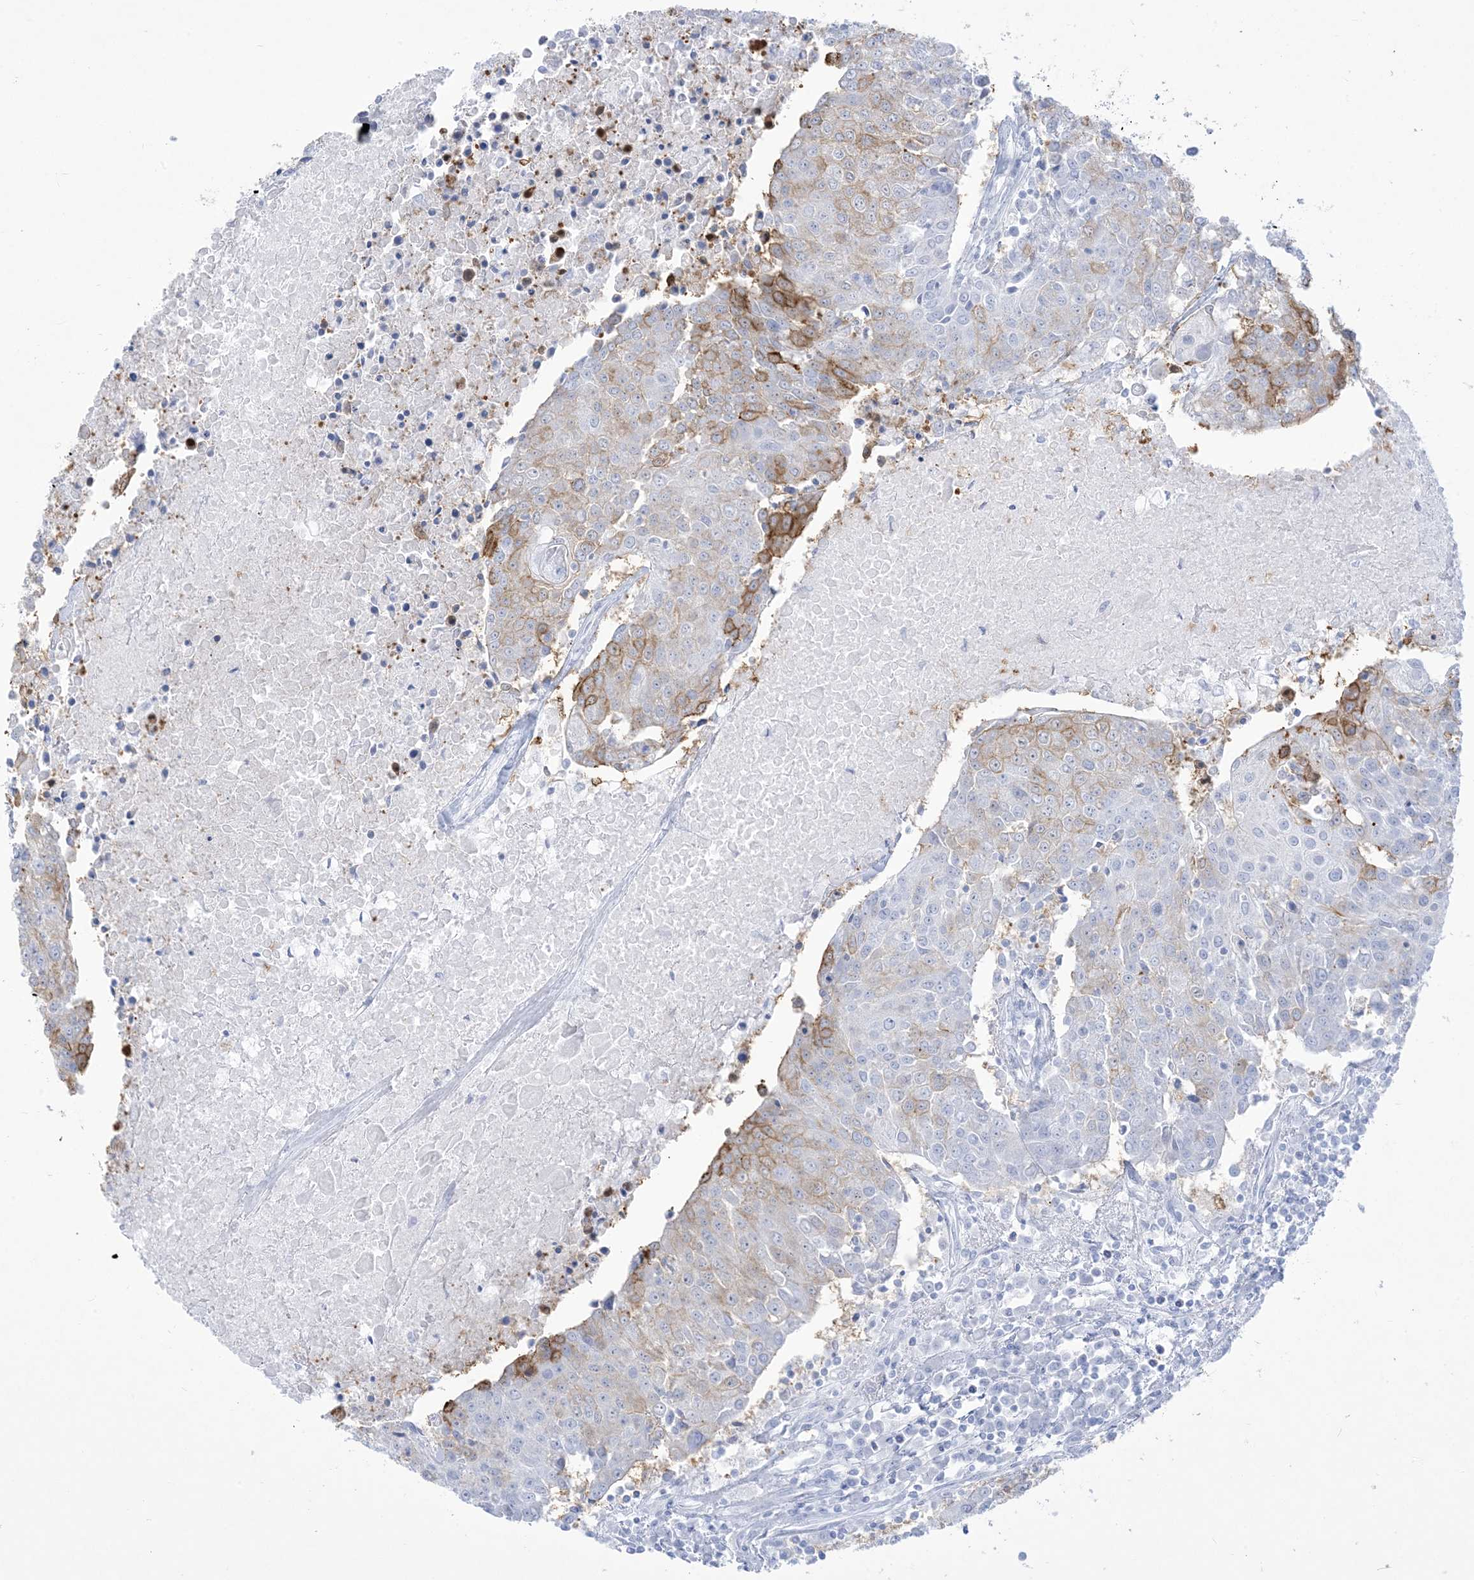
{"staining": {"intensity": "moderate", "quantity": "<25%", "location": "cytoplasmic/membranous"}, "tissue": "urothelial cancer", "cell_type": "Tumor cells", "image_type": "cancer", "snomed": [{"axis": "morphology", "description": "Urothelial carcinoma, High grade"}, {"axis": "topography", "description": "Urinary bladder"}], "caption": "Urothelial carcinoma (high-grade) stained with DAB (3,3'-diaminobenzidine) immunohistochemistry (IHC) shows low levels of moderate cytoplasmic/membranous expression in about <25% of tumor cells.", "gene": "B3GNT7", "patient": {"sex": "female", "age": 85}}